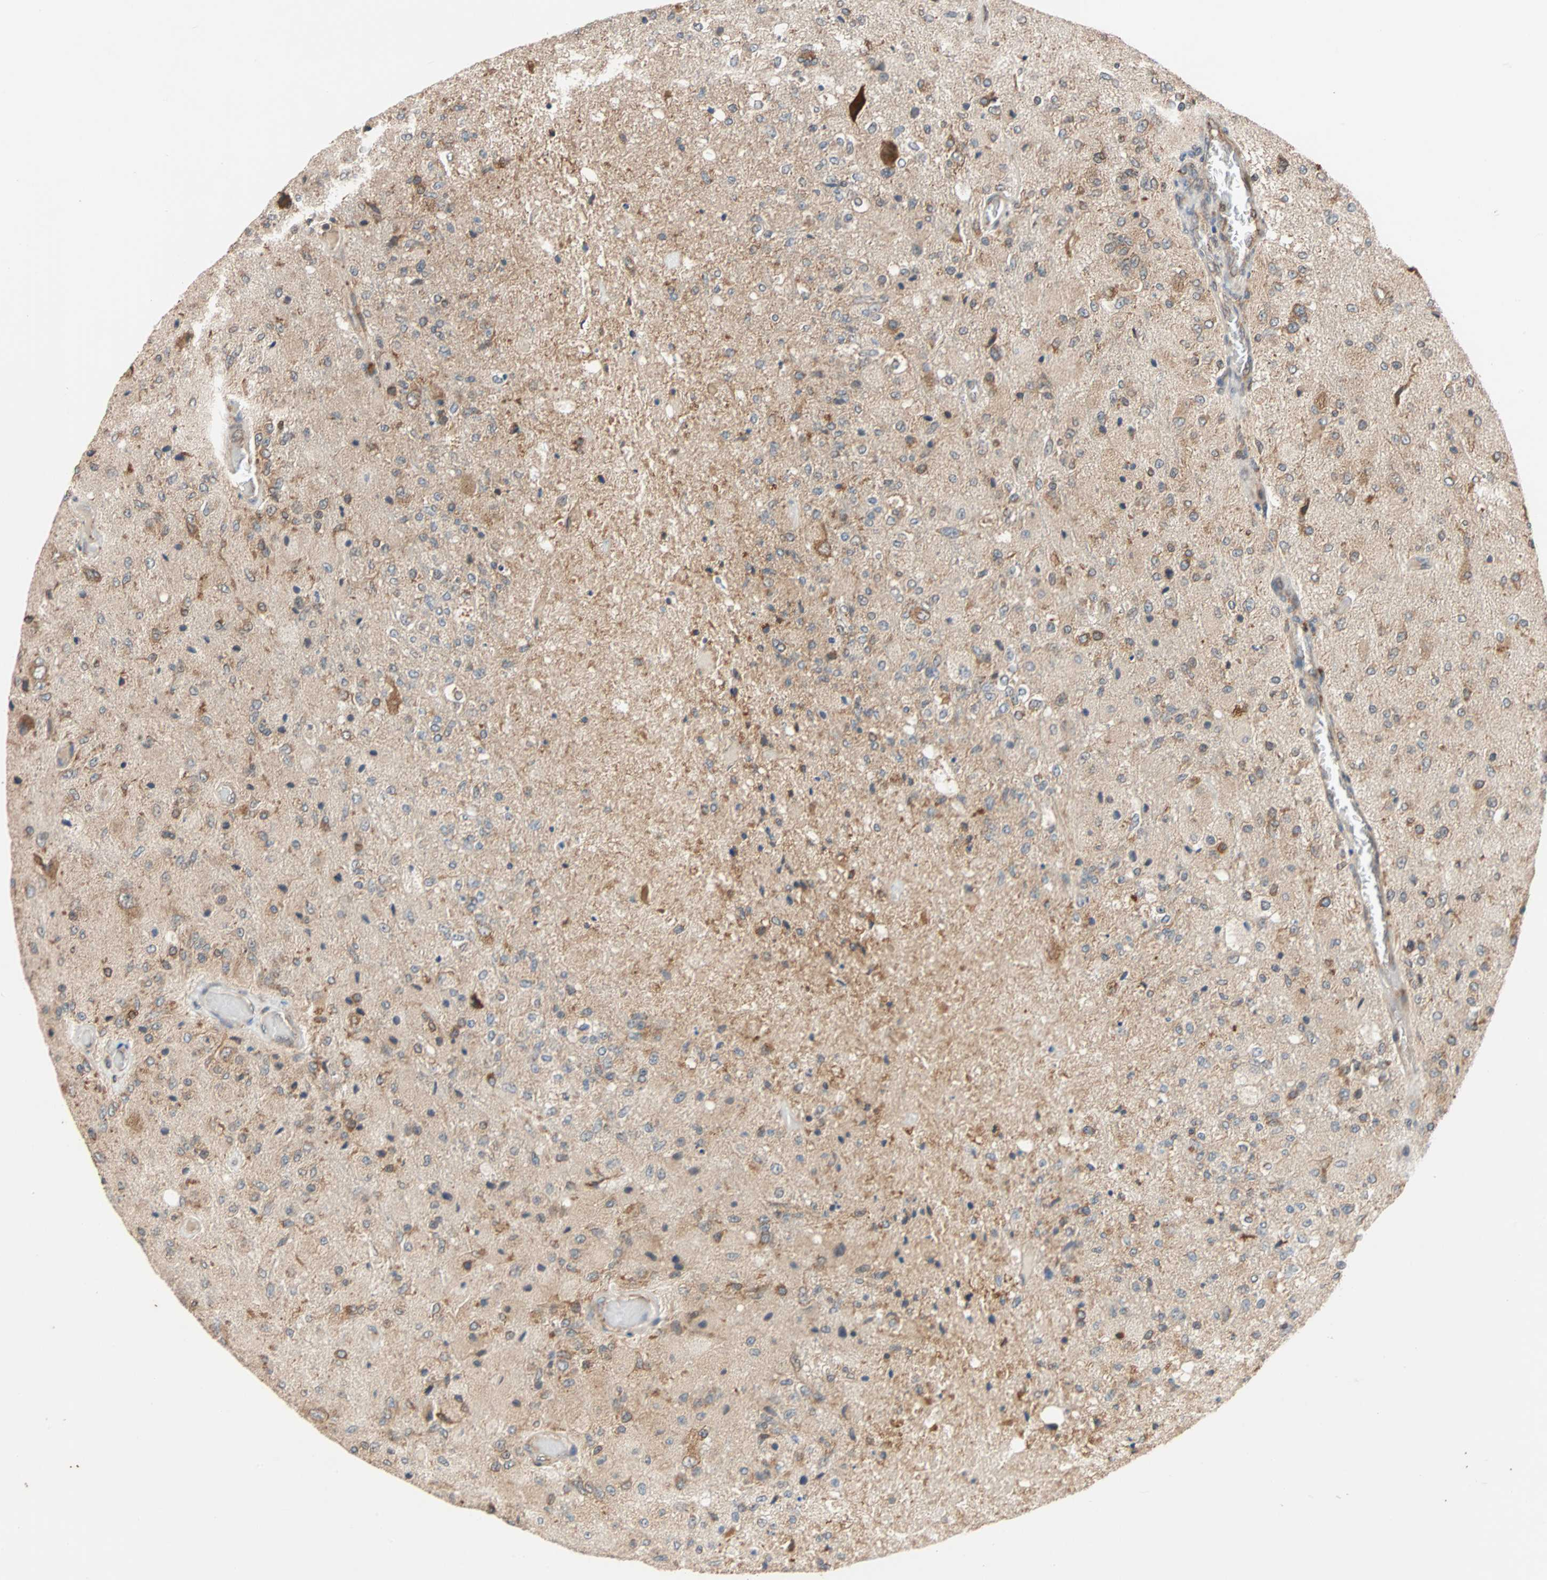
{"staining": {"intensity": "weak", "quantity": ">75%", "location": "cytoplasmic/membranous"}, "tissue": "glioma", "cell_type": "Tumor cells", "image_type": "cancer", "snomed": [{"axis": "morphology", "description": "Normal tissue, NOS"}, {"axis": "morphology", "description": "Glioma, malignant, High grade"}, {"axis": "topography", "description": "Cerebral cortex"}], "caption": "Immunohistochemistry (IHC) (DAB (3,3'-diaminobenzidine)) staining of human glioma demonstrates weak cytoplasmic/membranous protein expression in about >75% of tumor cells.", "gene": "AUP1", "patient": {"sex": "male", "age": 77}}